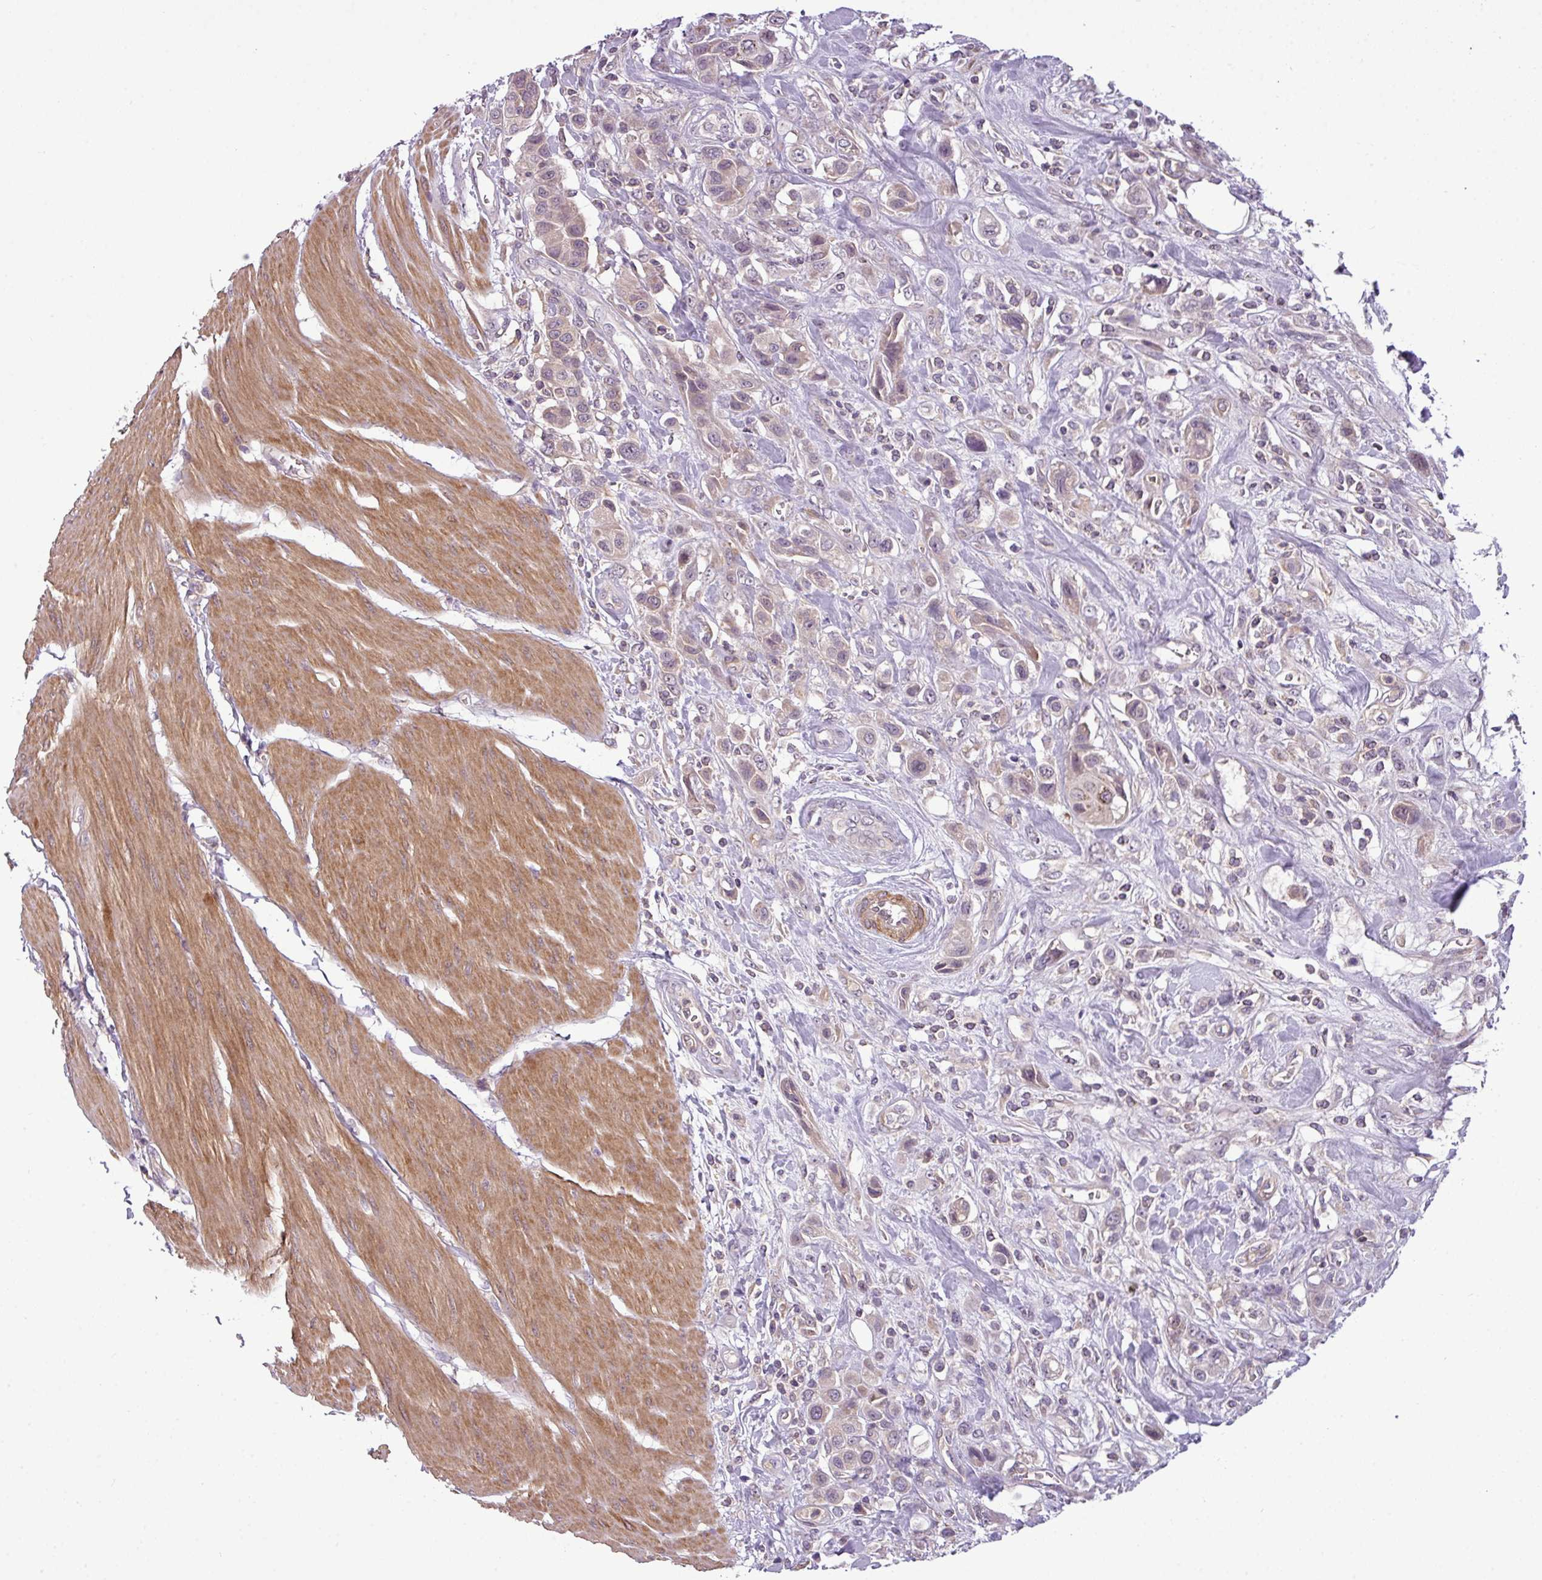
{"staining": {"intensity": "negative", "quantity": "none", "location": "none"}, "tissue": "urothelial cancer", "cell_type": "Tumor cells", "image_type": "cancer", "snomed": [{"axis": "morphology", "description": "Urothelial carcinoma, High grade"}, {"axis": "topography", "description": "Urinary bladder"}], "caption": "Human urothelial carcinoma (high-grade) stained for a protein using immunohistochemistry exhibits no staining in tumor cells.", "gene": "ZNF35", "patient": {"sex": "male", "age": 50}}